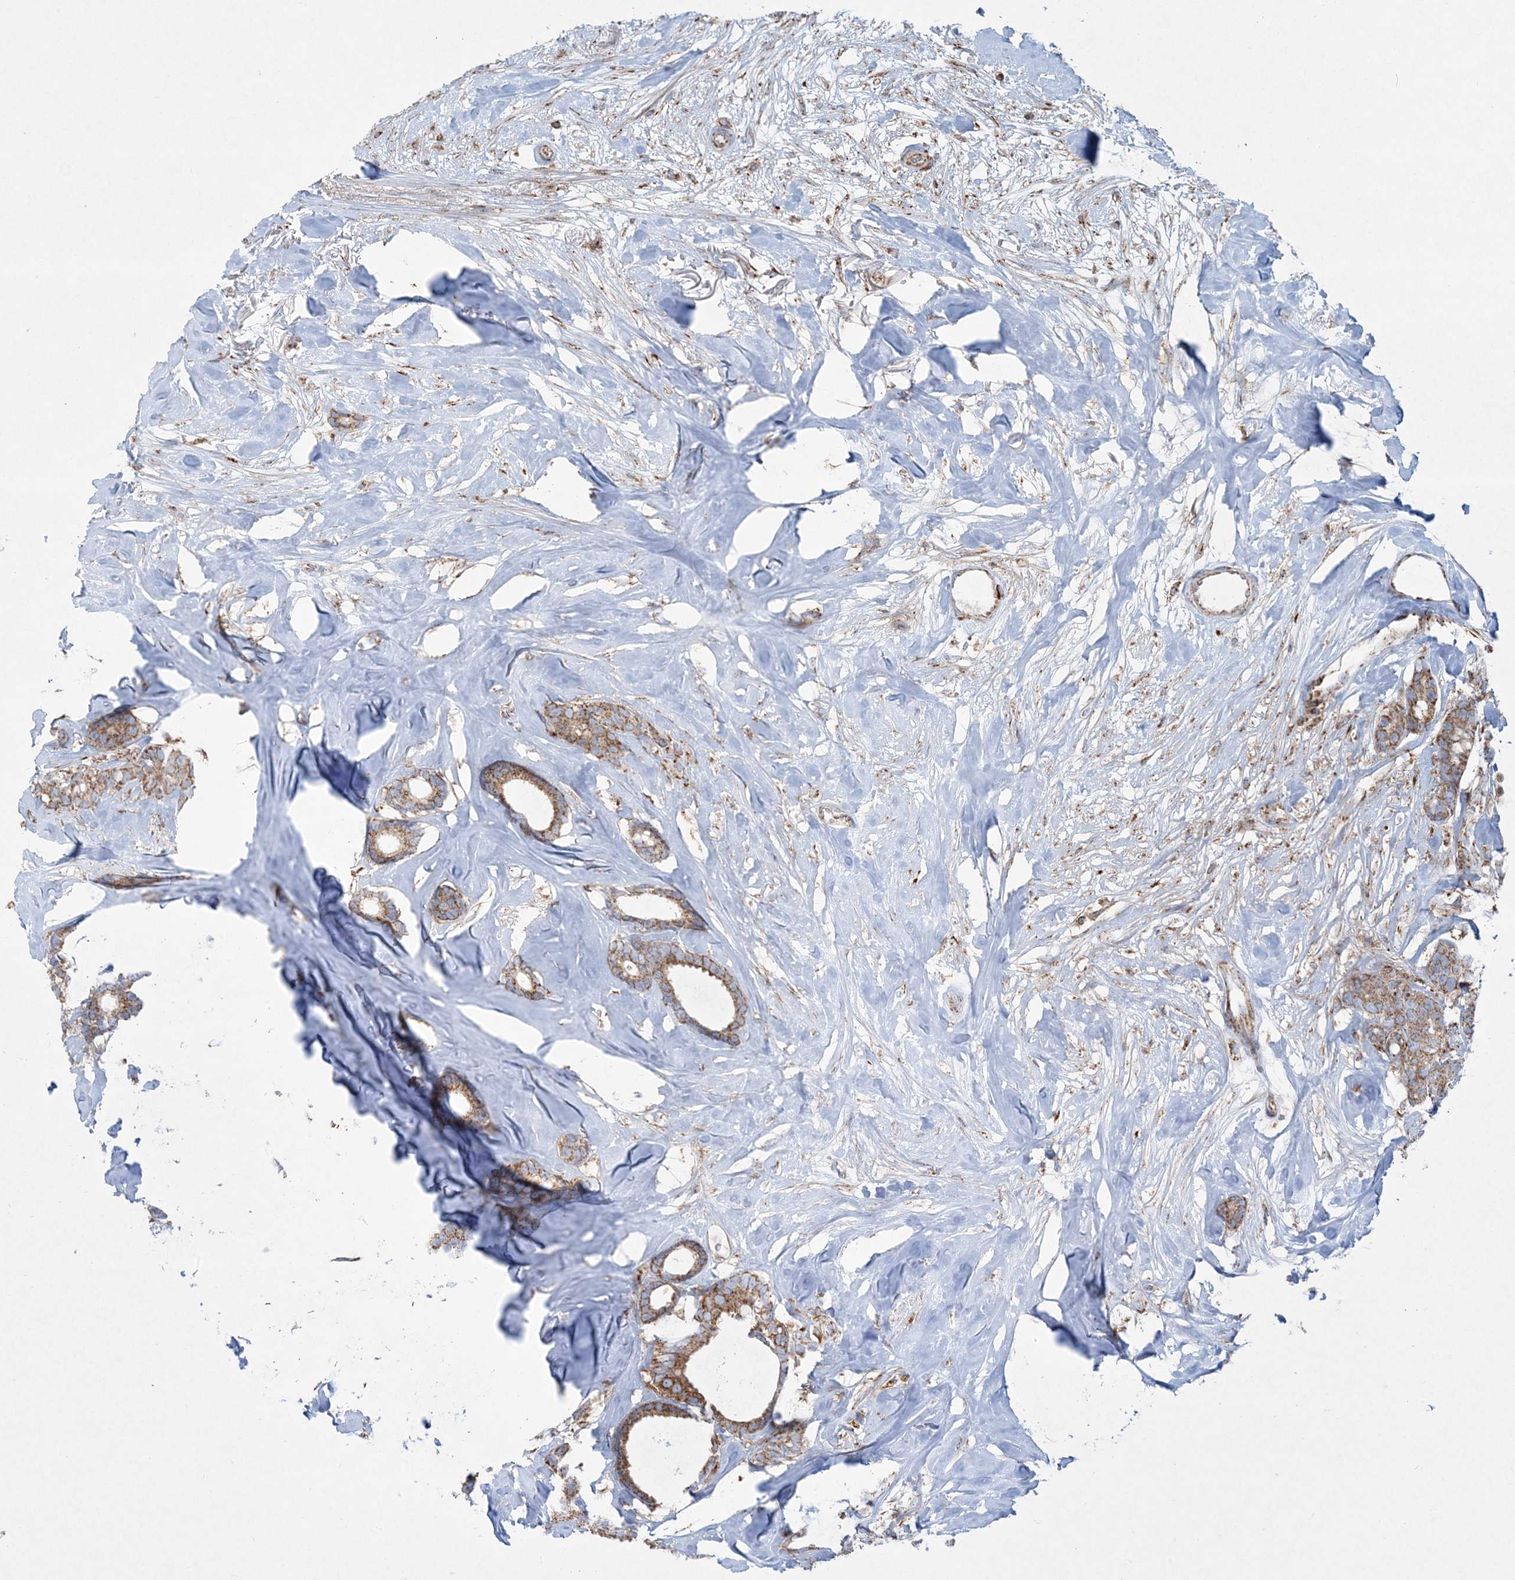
{"staining": {"intensity": "moderate", "quantity": ">75%", "location": "cytoplasmic/membranous"}, "tissue": "breast cancer", "cell_type": "Tumor cells", "image_type": "cancer", "snomed": [{"axis": "morphology", "description": "Duct carcinoma"}, {"axis": "topography", "description": "Breast"}], "caption": "A photomicrograph of breast cancer stained for a protein displays moderate cytoplasmic/membranous brown staining in tumor cells.", "gene": "BEND4", "patient": {"sex": "female", "age": 87}}